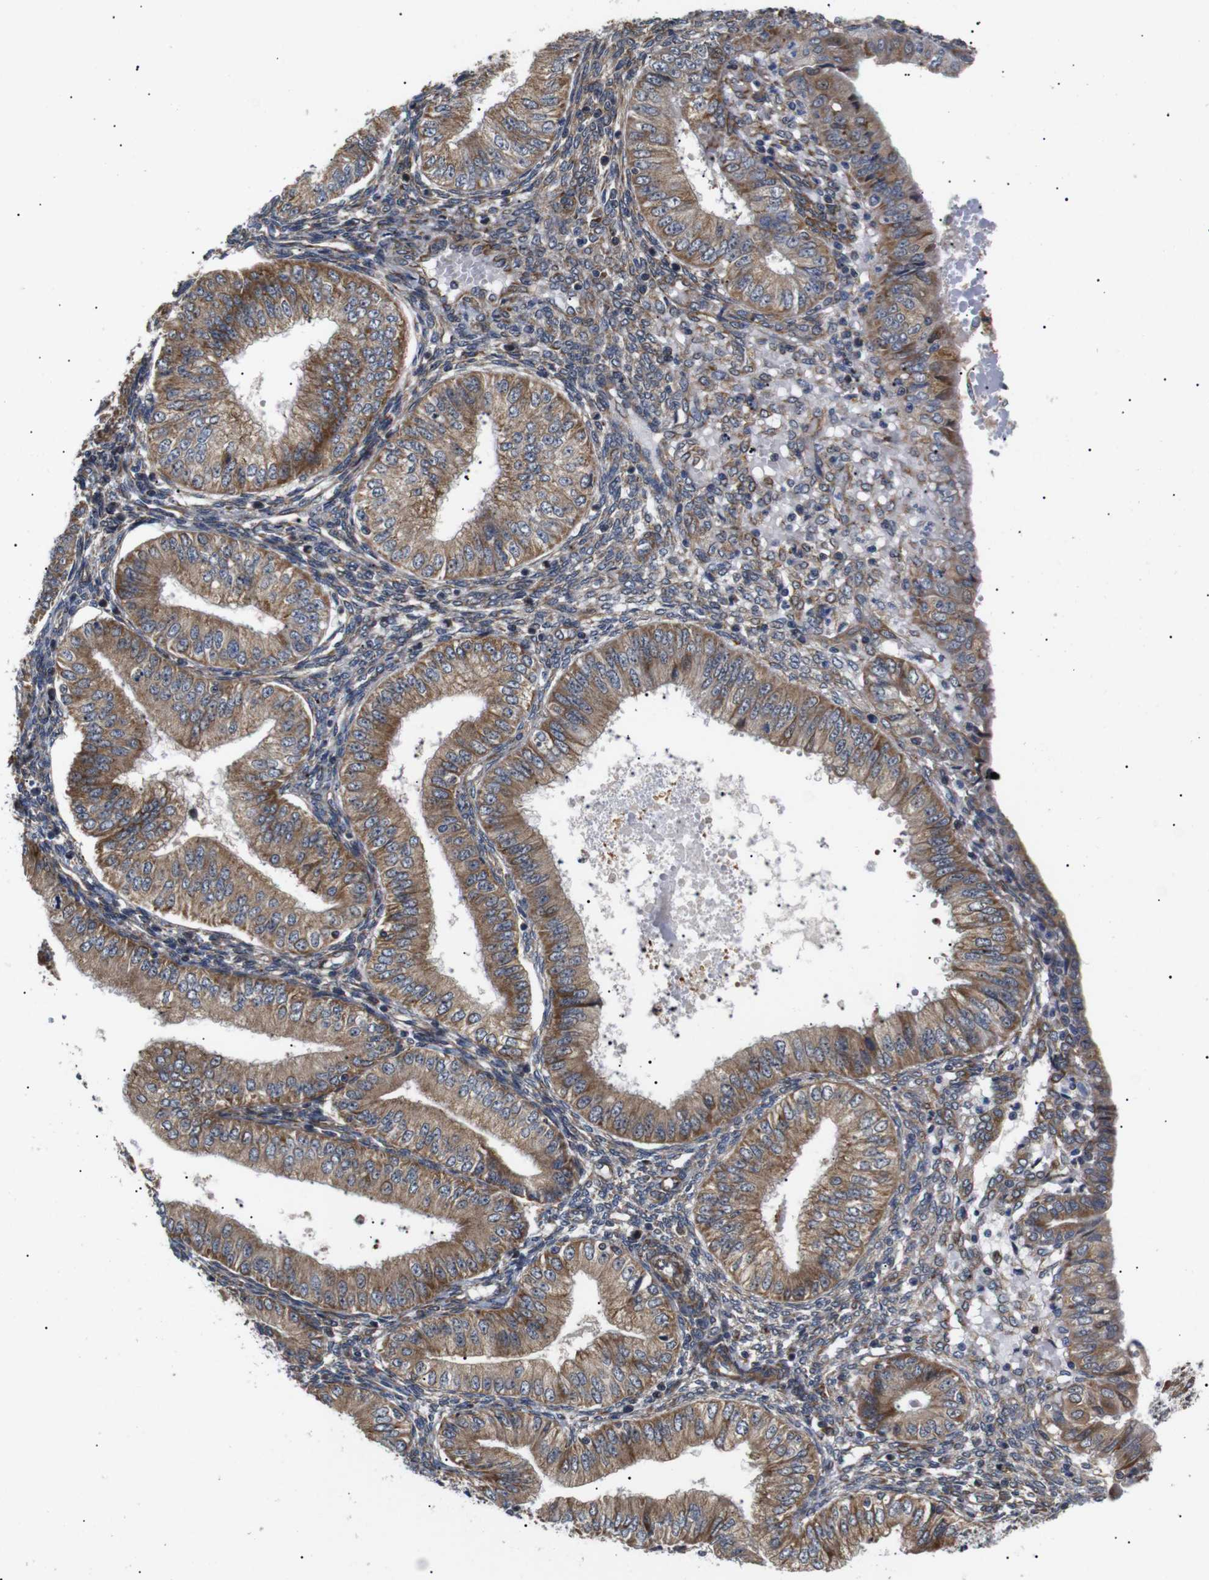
{"staining": {"intensity": "moderate", "quantity": ">75%", "location": "cytoplasmic/membranous"}, "tissue": "endometrial cancer", "cell_type": "Tumor cells", "image_type": "cancer", "snomed": [{"axis": "morphology", "description": "Normal tissue, NOS"}, {"axis": "morphology", "description": "Adenocarcinoma, NOS"}, {"axis": "topography", "description": "Endometrium"}], "caption": "Endometrial adenocarcinoma stained for a protein (brown) exhibits moderate cytoplasmic/membranous positive staining in about >75% of tumor cells.", "gene": "KANK4", "patient": {"sex": "female", "age": 53}}